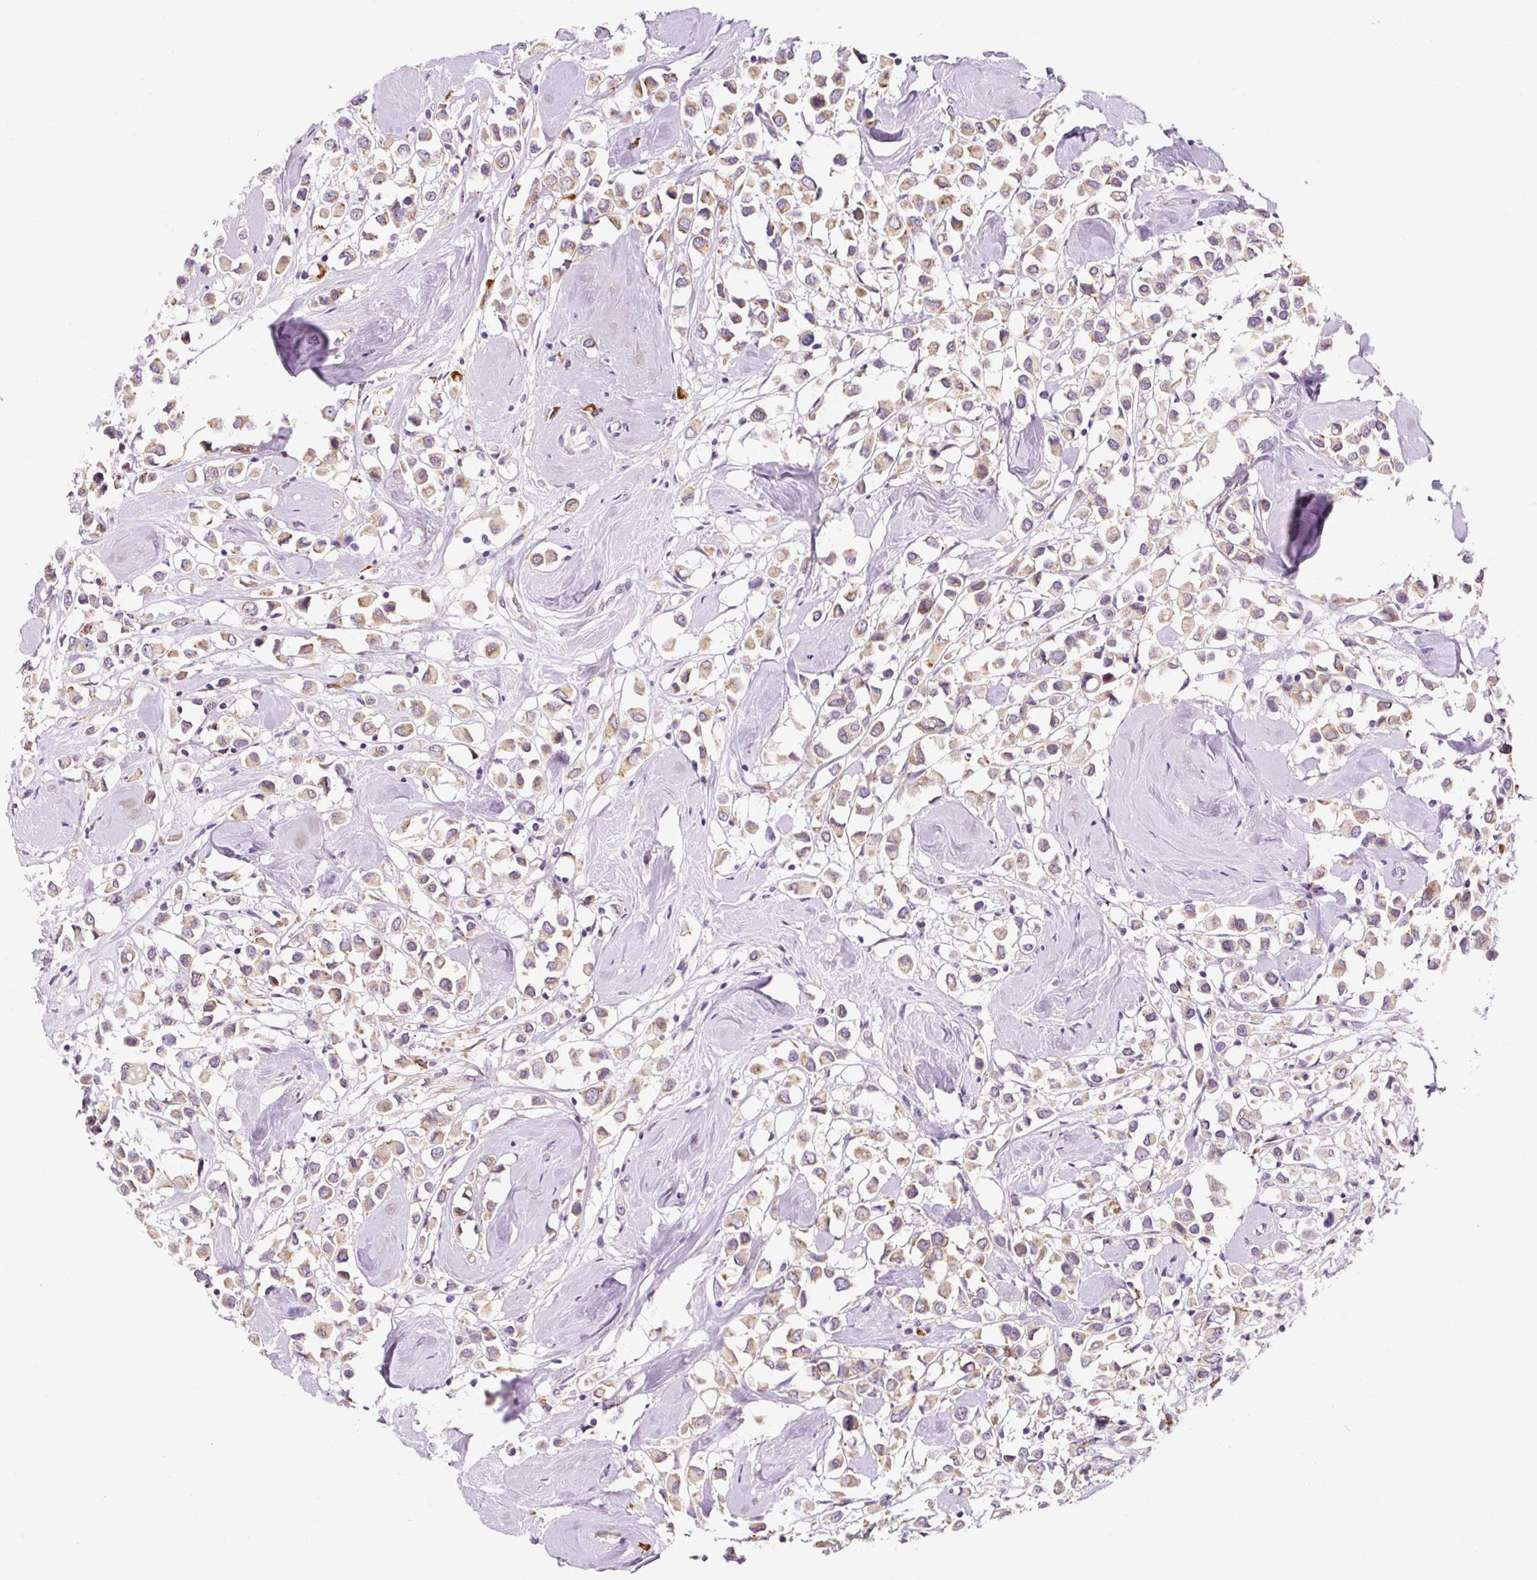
{"staining": {"intensity": "moderate", "quantity": ">75%", "location": "cytoplasmic/membranous"}, "tissue": "breast cancer", "cell_type": "Tumor cells", "image_type": "cancer", "snomed": [{"axis": "morphology", "description": "Duct carcinoma"}, {"axis": "topography", "description": "Breast"}], "caption": "Immunohistochemical staining of intraductal carcinoma (breast) shows medium levels of moderate cytoplasmic/membranous positivity in approximately >75% of tumor cells.", "gene": "DDOST", "patient": {"sex": "female", "age": 61}}